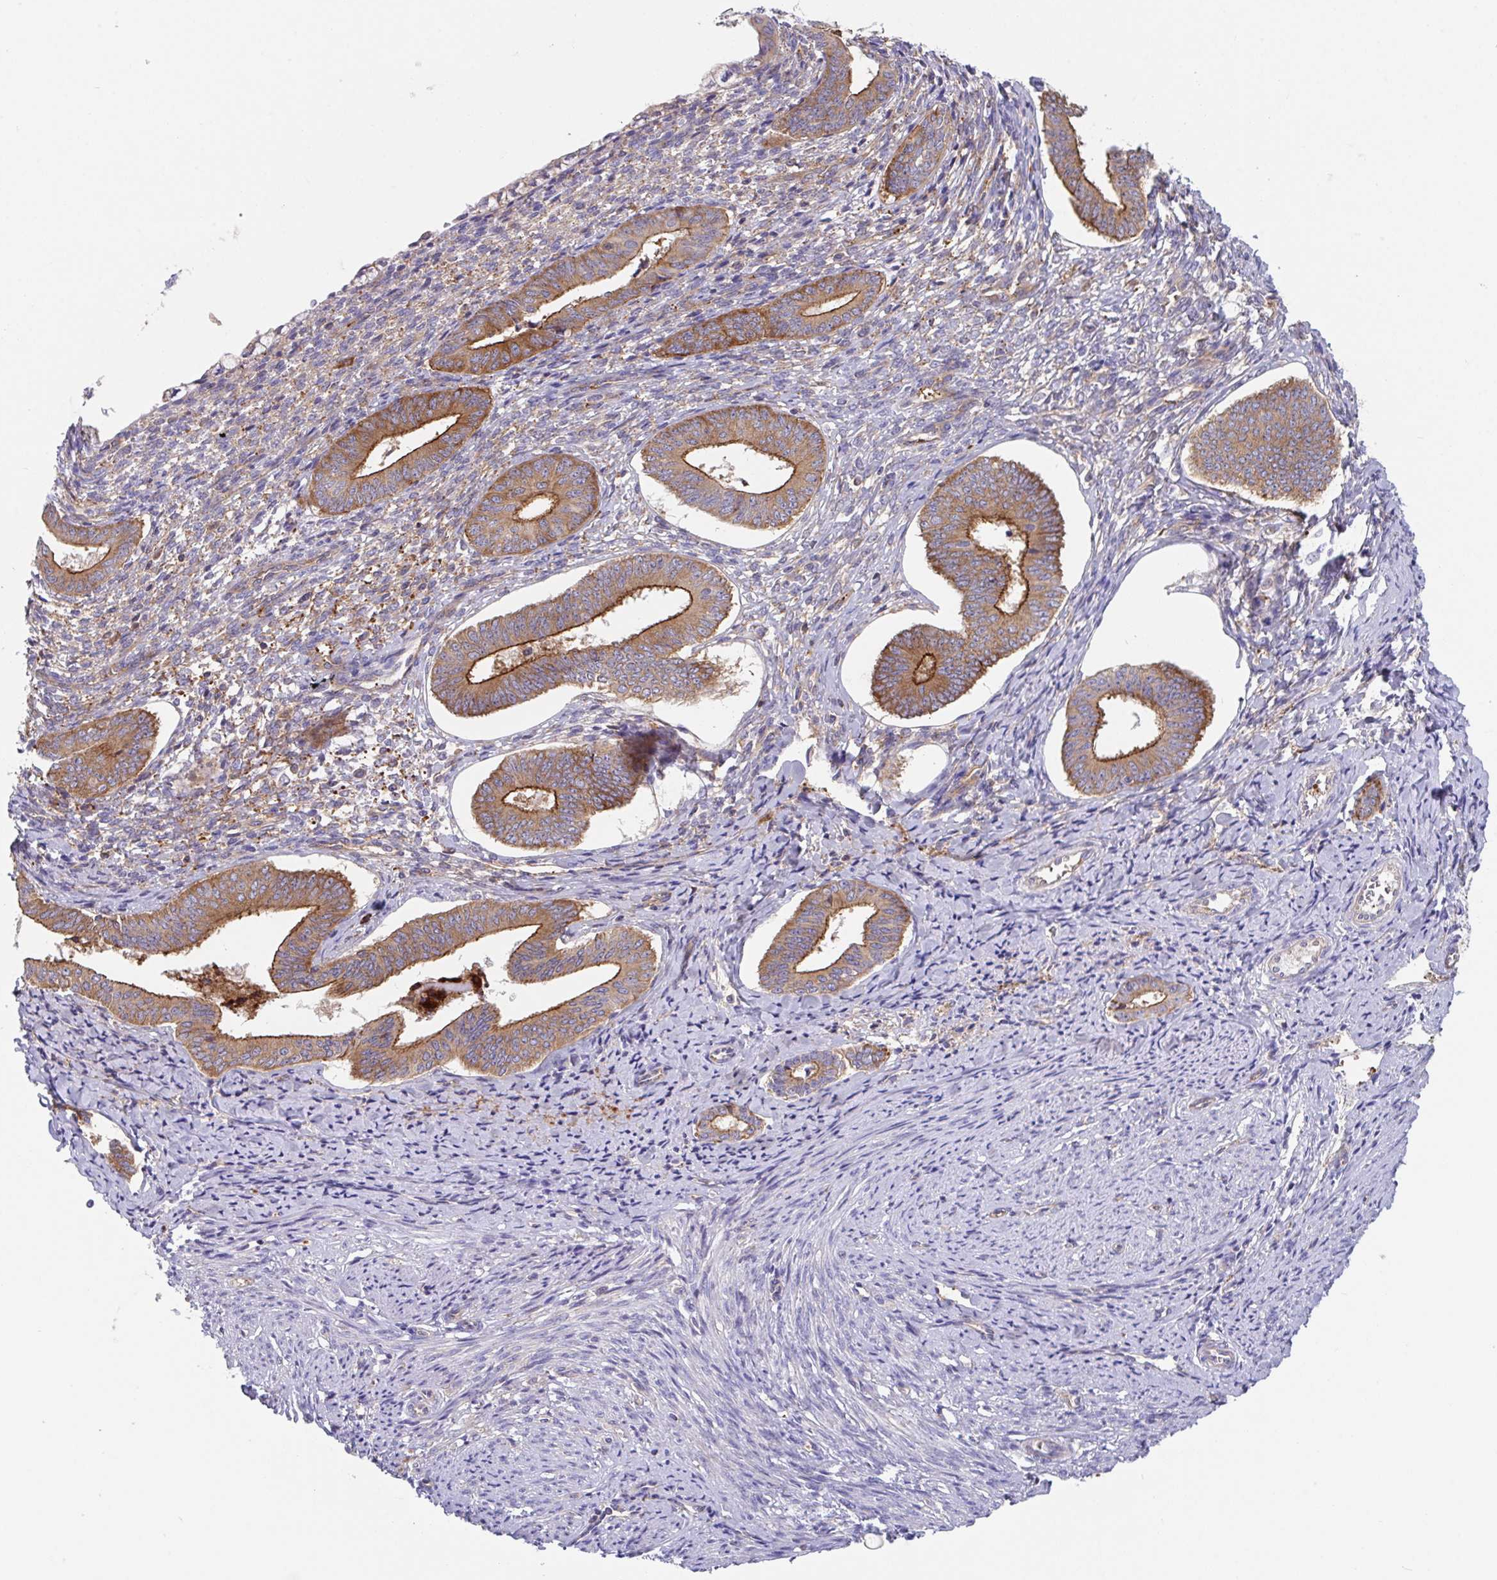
{"staining": {"intensity": "moderate", "quantity": ">75%", "location": "cytoplasmic/membranous"}, "tissue": "cervical cancer", "cell_type": "Tumor cells", "image_type": "cancer", "snomed": [{"axis": "morphology", "description": "Squamous cell carcinoma, NOS"}, {"axis": "topography", "description": "Cervix"}], "caption": "Immunohistochemistry (IHC) of human cervical squamous cell carcinoma reveals medium levels of moderate cytoplasmic/membranous staining in approximately >75% of tumor cells. (Stains: DAB (3,3'-diaminobenzidine) in brown, nuclei in blue, Microscopy: brightfield microscopy at high magnification).", "gene": "YARS2", "patient": {"sex": "female", "age": 59}}